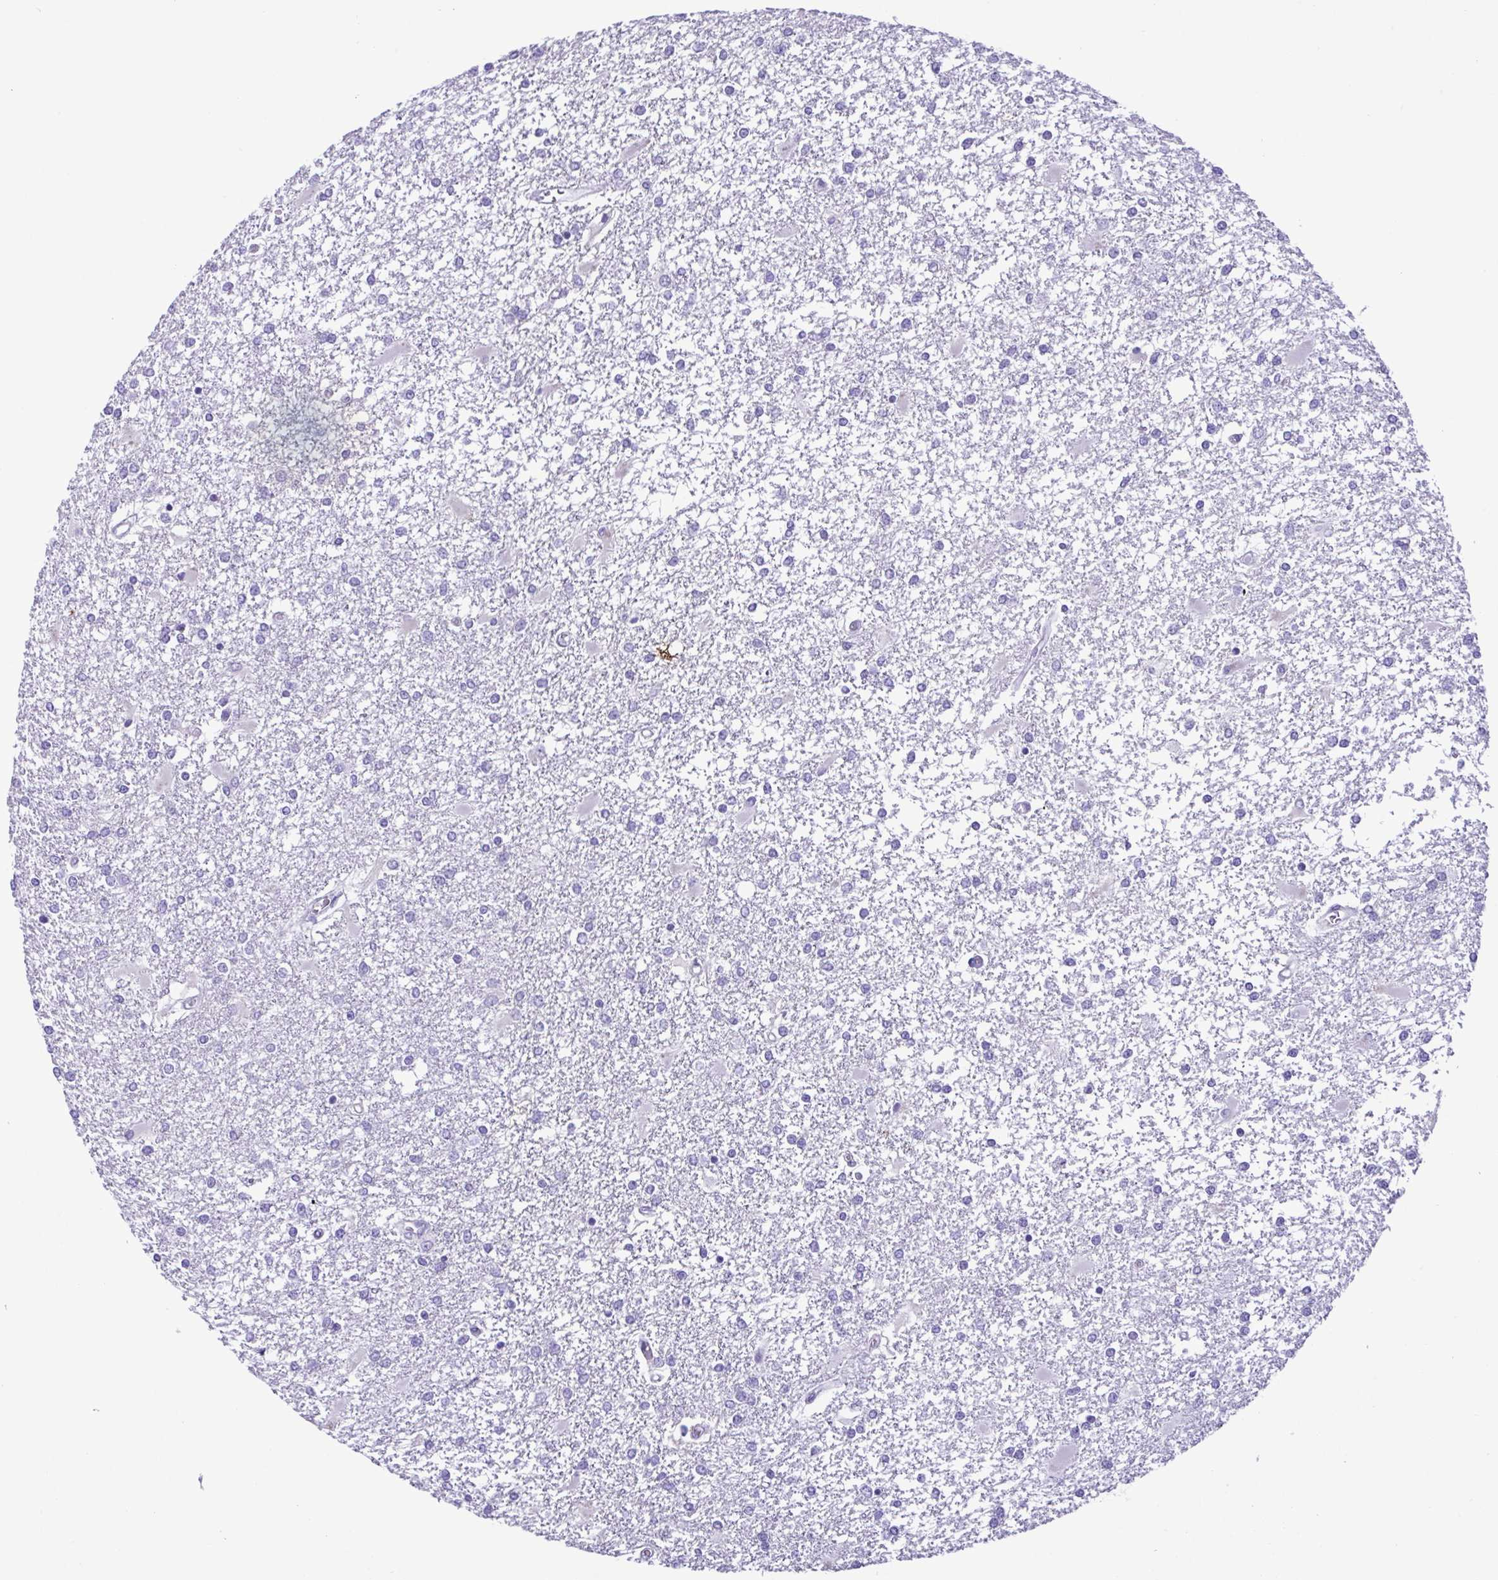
{"staining": {"intensity": "negative", "quantity": "none", "location": "none"}, "tissue": "glioma", "cell_type": "Tumor cells", "image_type": "cancer", "snomed": [{"axis": "morphology", "description": "Glioma, malignant, High grade"}, {"axis": "topography", "description": "Cerebral cortex"}], "caption": "High power microscopy micrograph of an immunohistochemistry micrograph of glioma, revealing no significant expression in tumor cells.", "gene": "CBY2", "patient": {"sex": "male", "age": 79}}